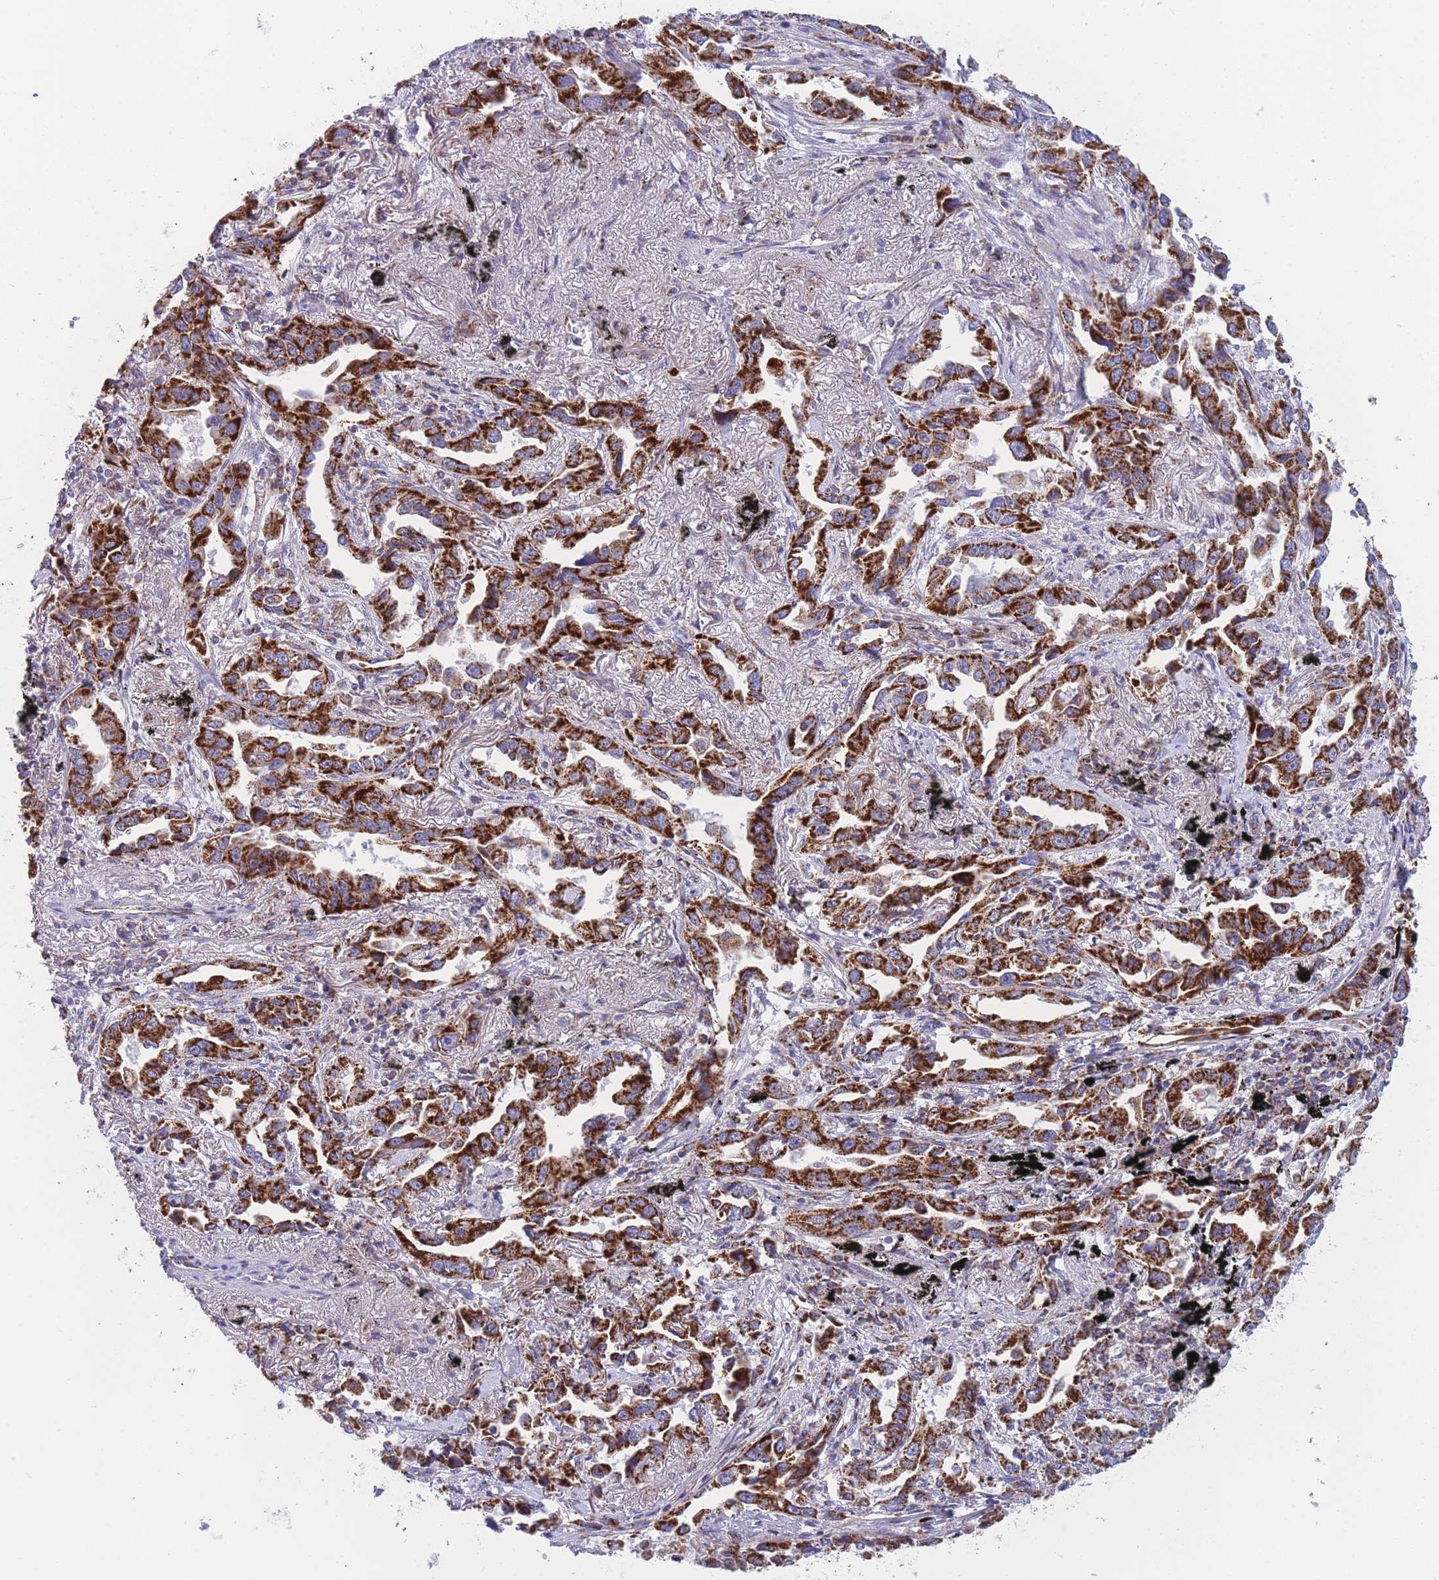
{"staining": {"intensity": "strong", "quantity": ">75%", "location": "cytoplasmic/membranous"}, "tissue": "lung cancer", "cell_type": "Tumor cells", "image_type": "cancer", "snomed": [{"axis": "morphology", "description": "Adenocarcinoma, NOS"}, {"axis": "topography", "description": "Lung"}], "caption": "High-magnification brightfield microscopy of adenocarcinoma (lung) stained with DAB (brown) and counterstained with hematoxylin (blue). tumor cells exhibit strong cytoplasmic/membranous expression is present in about>75% of cells. The protein is shown in brown color, while the nuclei are stained blue.", "gene": "MRPS11", "patient": {"sex": "male", "age": 67}}